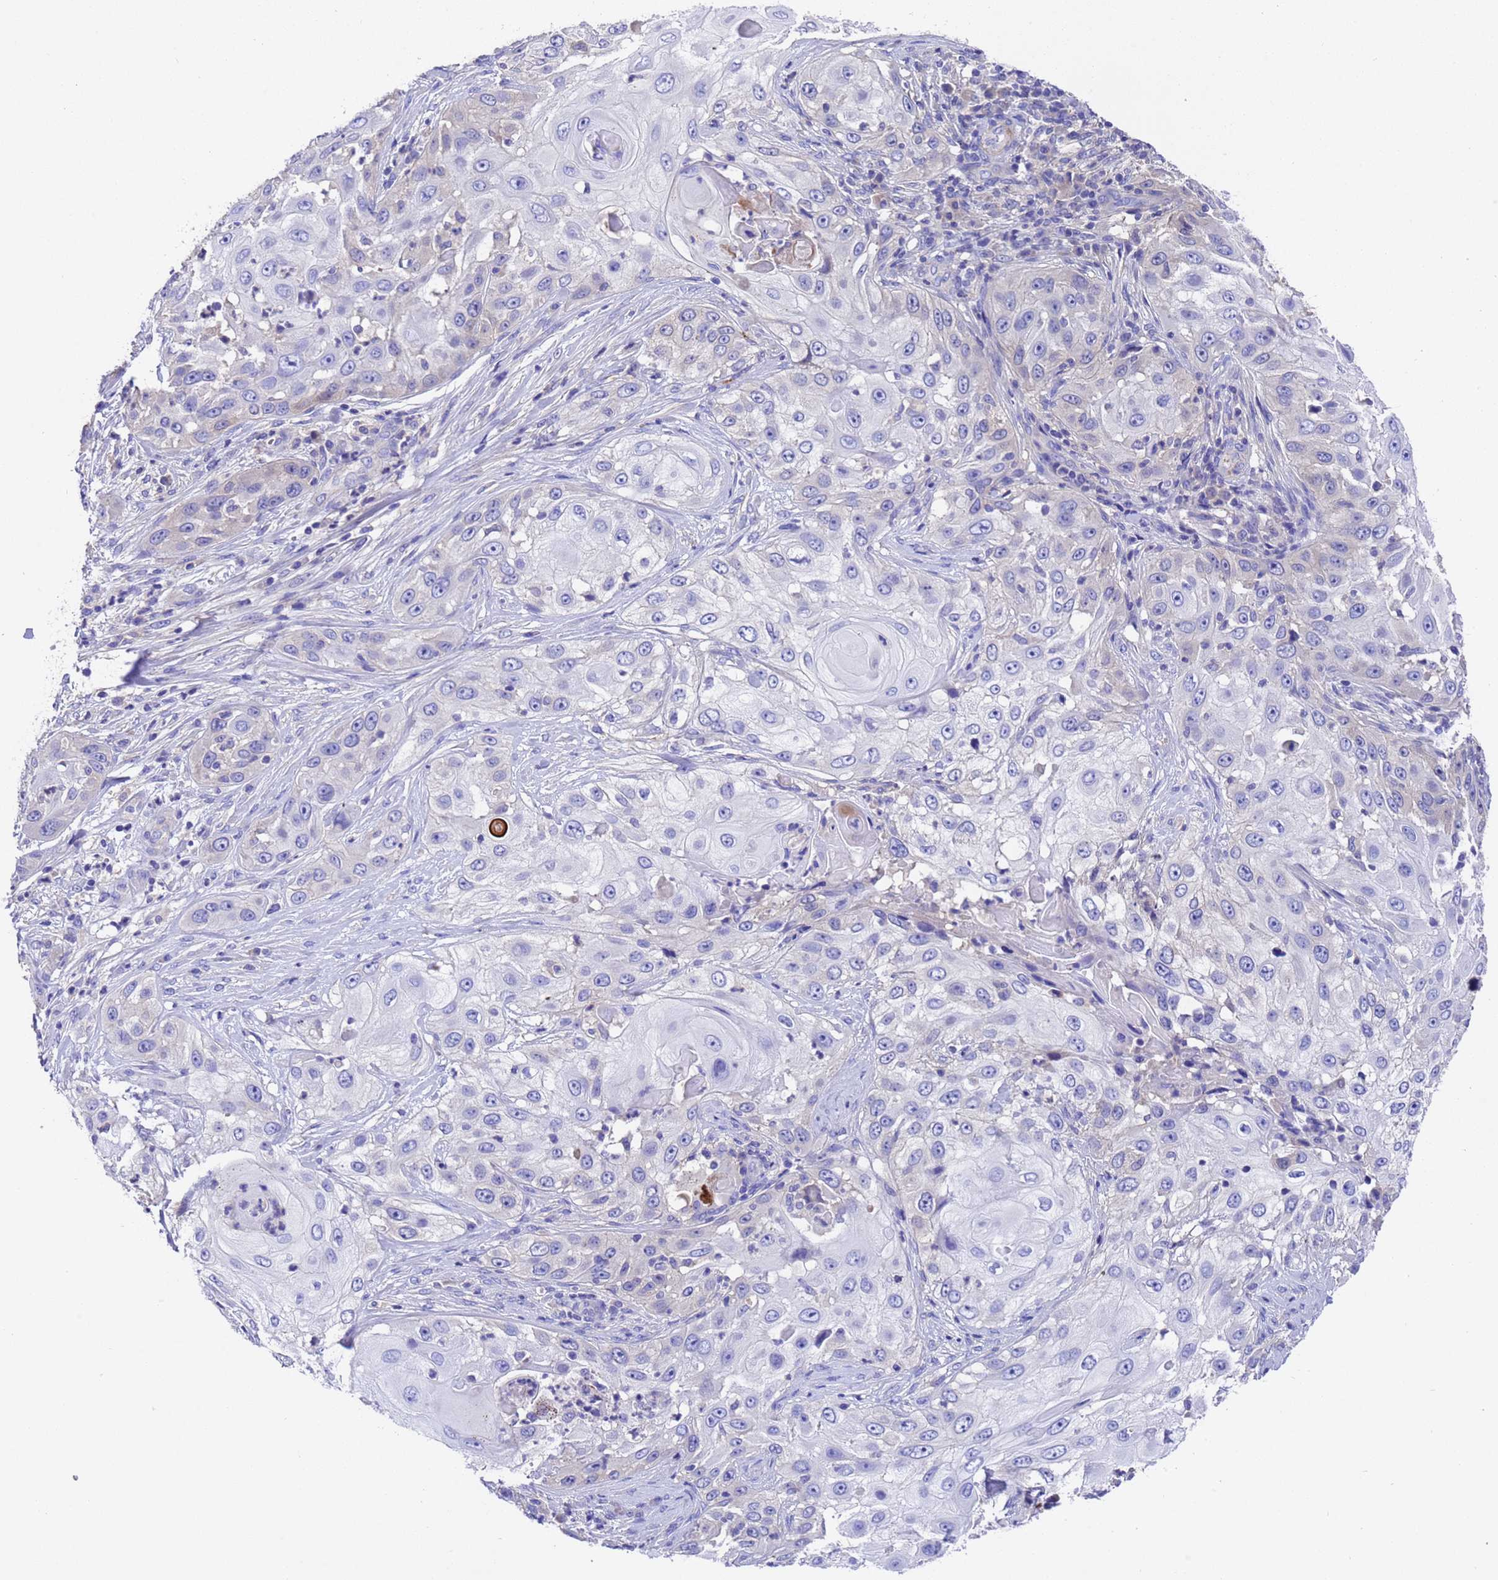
{"staining": {"intensity": "negative", "quantity": "none", "location": "none"}, "tissue": "skin cancer", "cell_type": "Tumor cells", "image_type": "cancer", "snomed": [{"axis": "morphology", "description": "Squamous cell carcinoma, NOS"}, {"axis": "topography", "description": "Skin"}], "caption": "An image of human skin cancer (squamous cell carcinoma) is negative for staining in tumor cells.", "gene": "ELP6", "patient": {"sex": "female", "age": 44}}